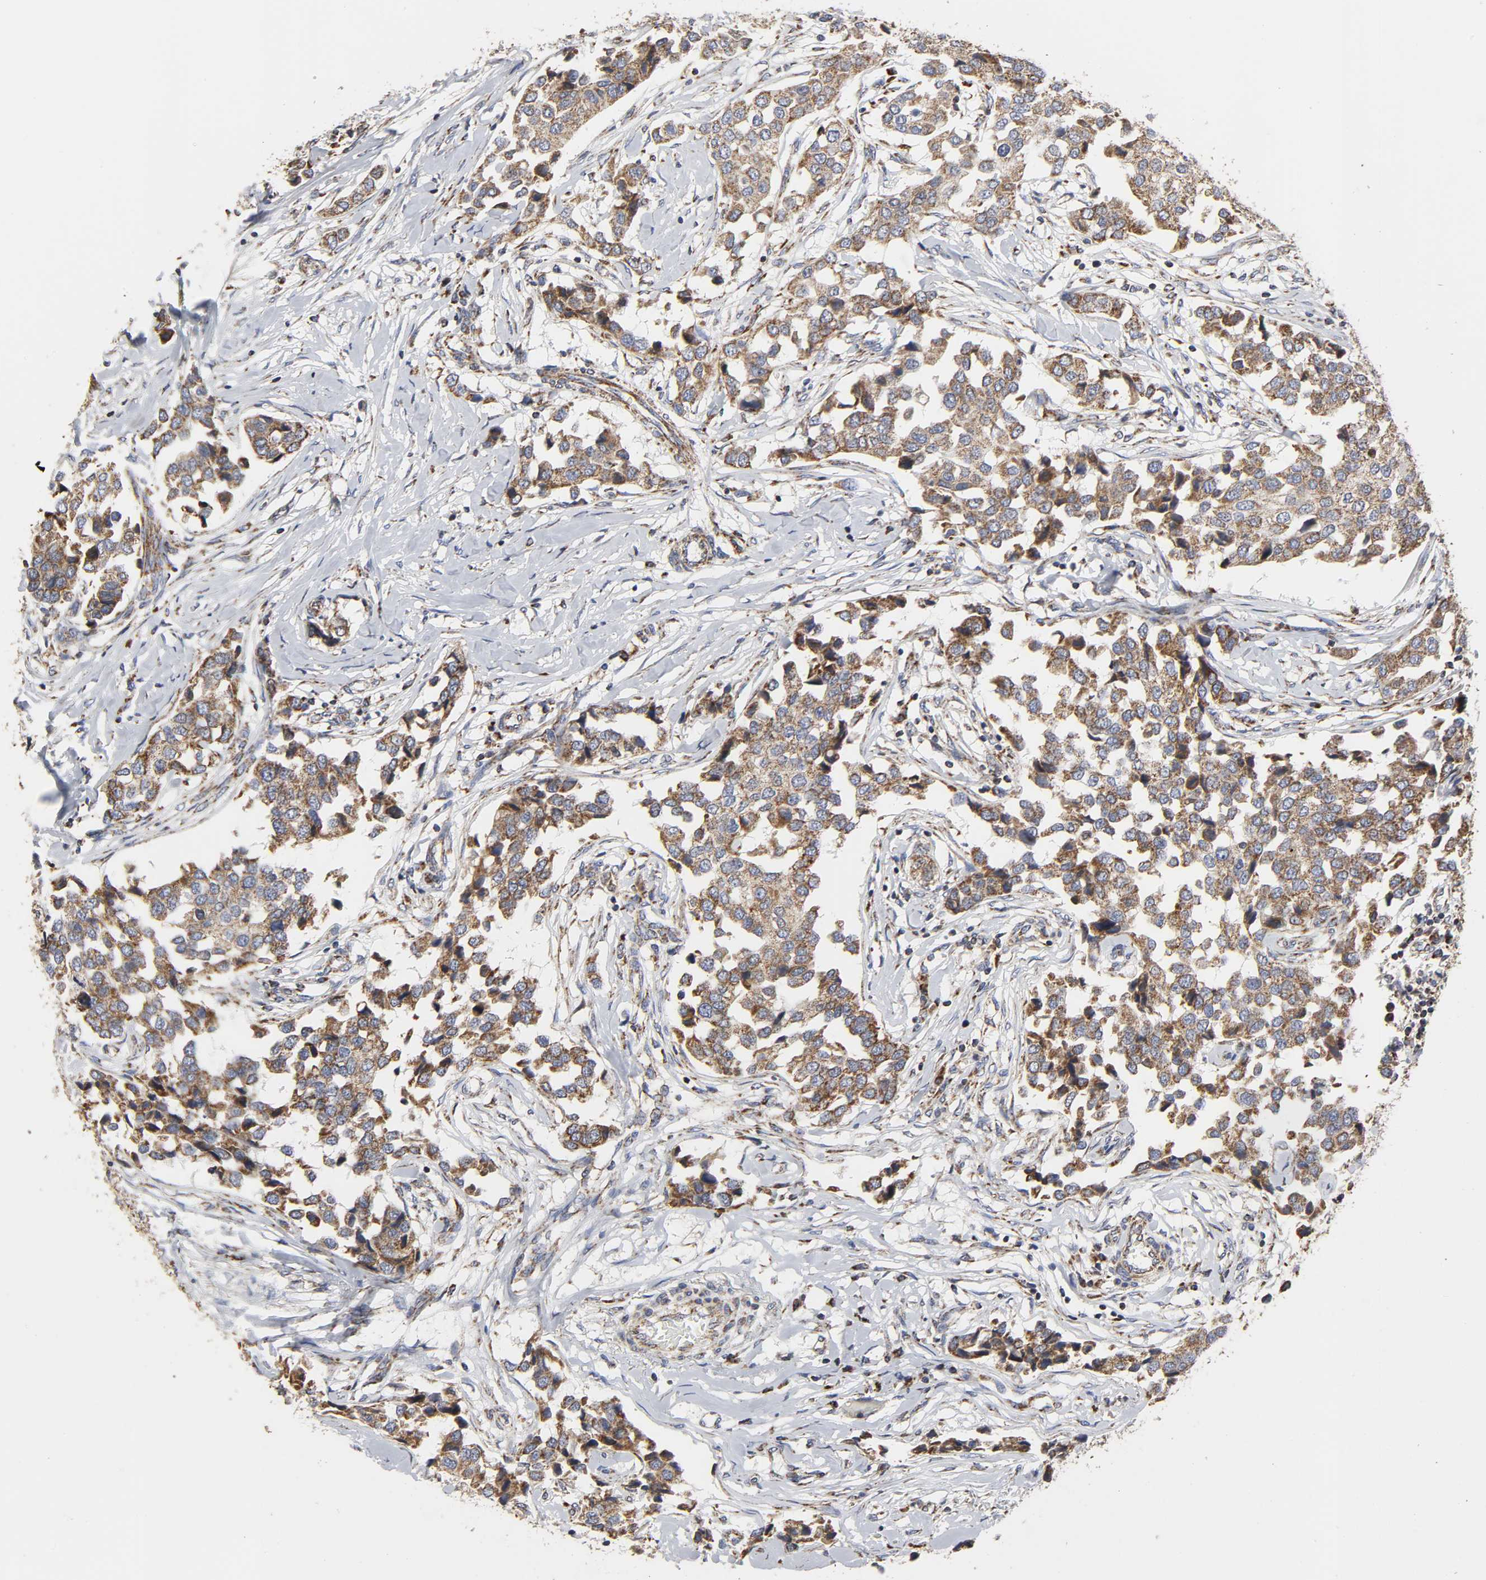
{"staining": {"intensity": "moderate", "quantity": ">75%", "location": "cytoplasmic/membranous"}, "tissue": "breast cancer", "cell_type": "Tumor cells", "image_type": "cancer", "snomed": [{"axis": "morphology", "description": "Duct carcinoma"}, {"axis": "topography", "description": "Breast"}], "caption": "A brown stain labels moderate cytoplasmic/membranous staining of a protein in breast infiltrating ductal carcinoma tumor cells.", "gene": "COX6B1", "patient": {"sex": "female", "age": 80}}